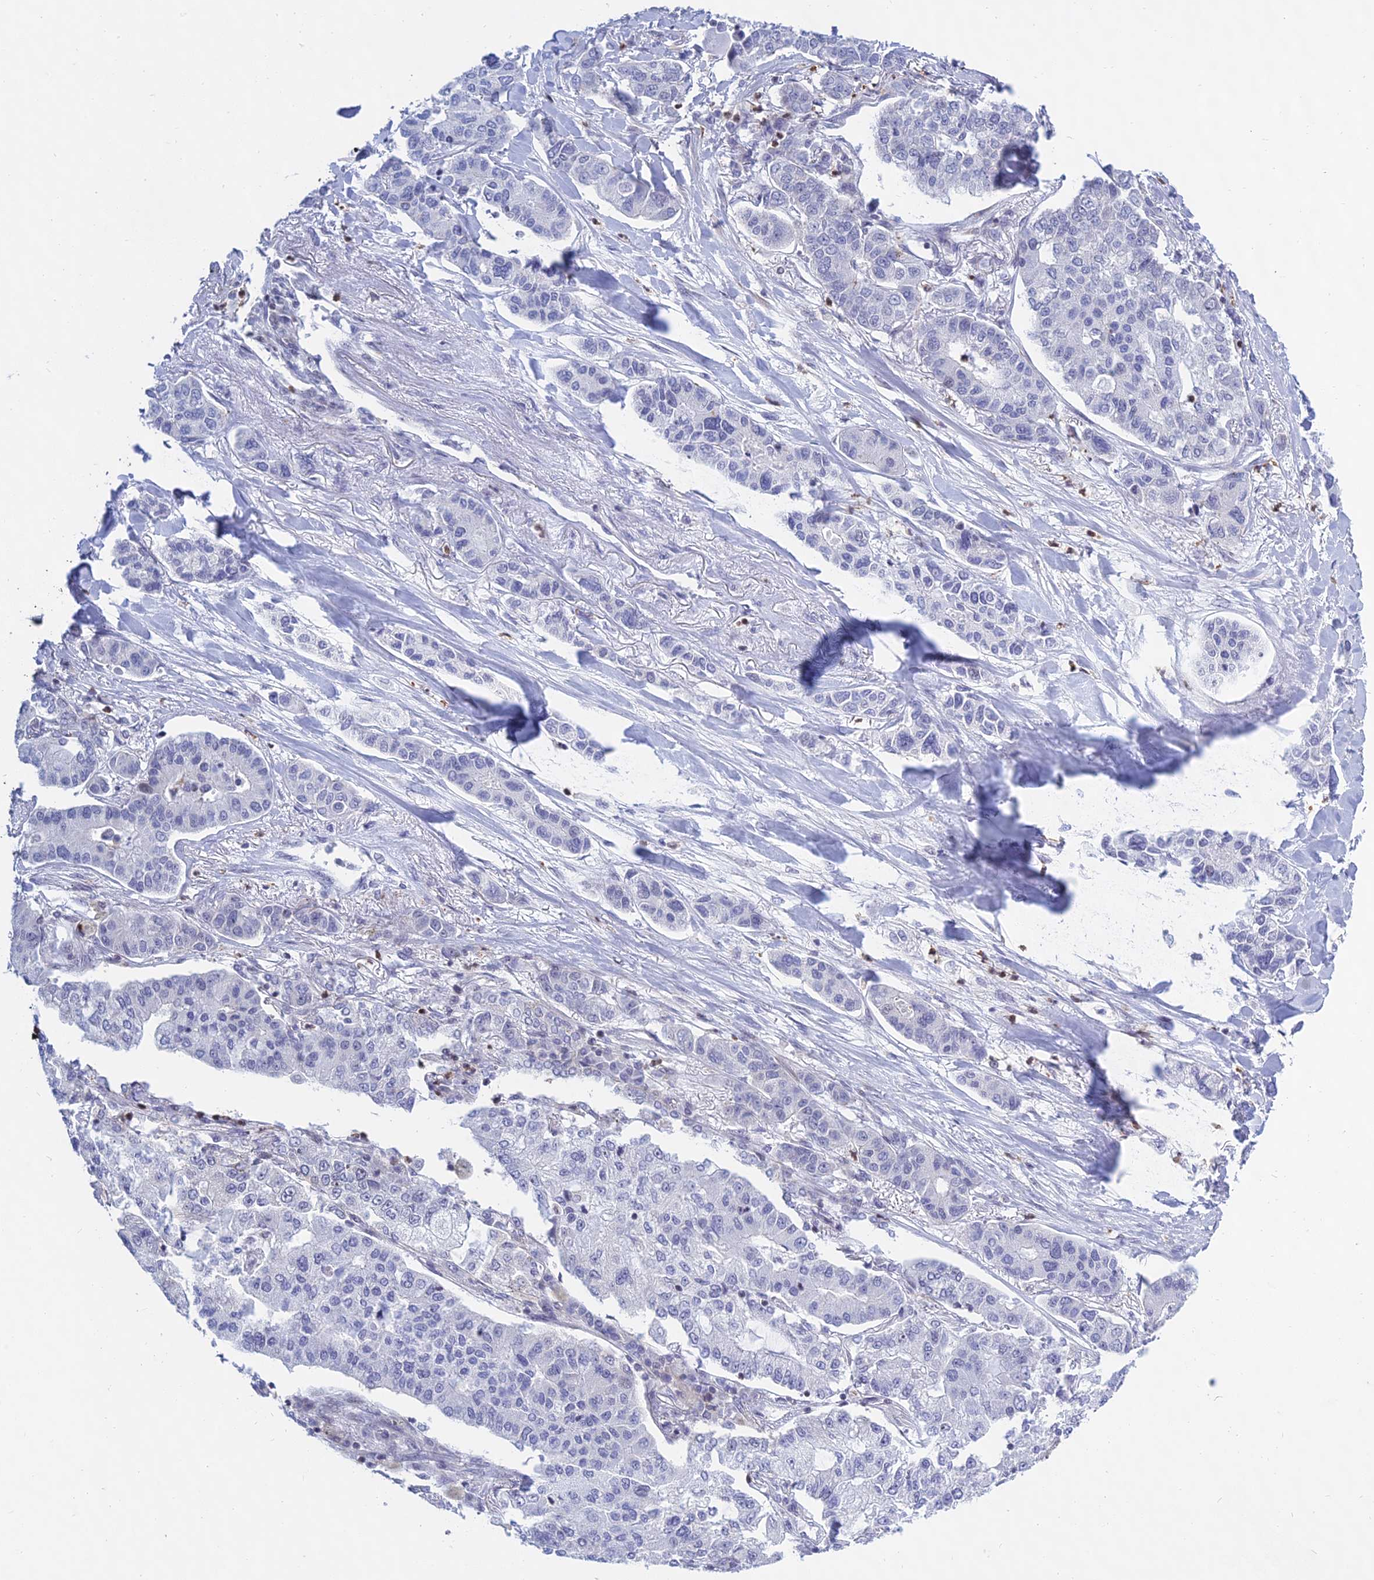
{"staining": {"intensity": "negative", "quantity": "none", "location": "none"}, "tissue": "lung cancer", "cell_type": "Tumor cells", "image_type": "cancer", "snomed": [{"axis": "morphology", "description": "Adenocarcinoma, NOS"}, {"axis": "topography", "description": "Lung"}], "caption": "Immunohistochemical staining of lung cancer (adenocarcinoma) displays no significant staining in tumor cells.", "gene": "KRR1", "patient": {"sex": "male", "age": 49}}